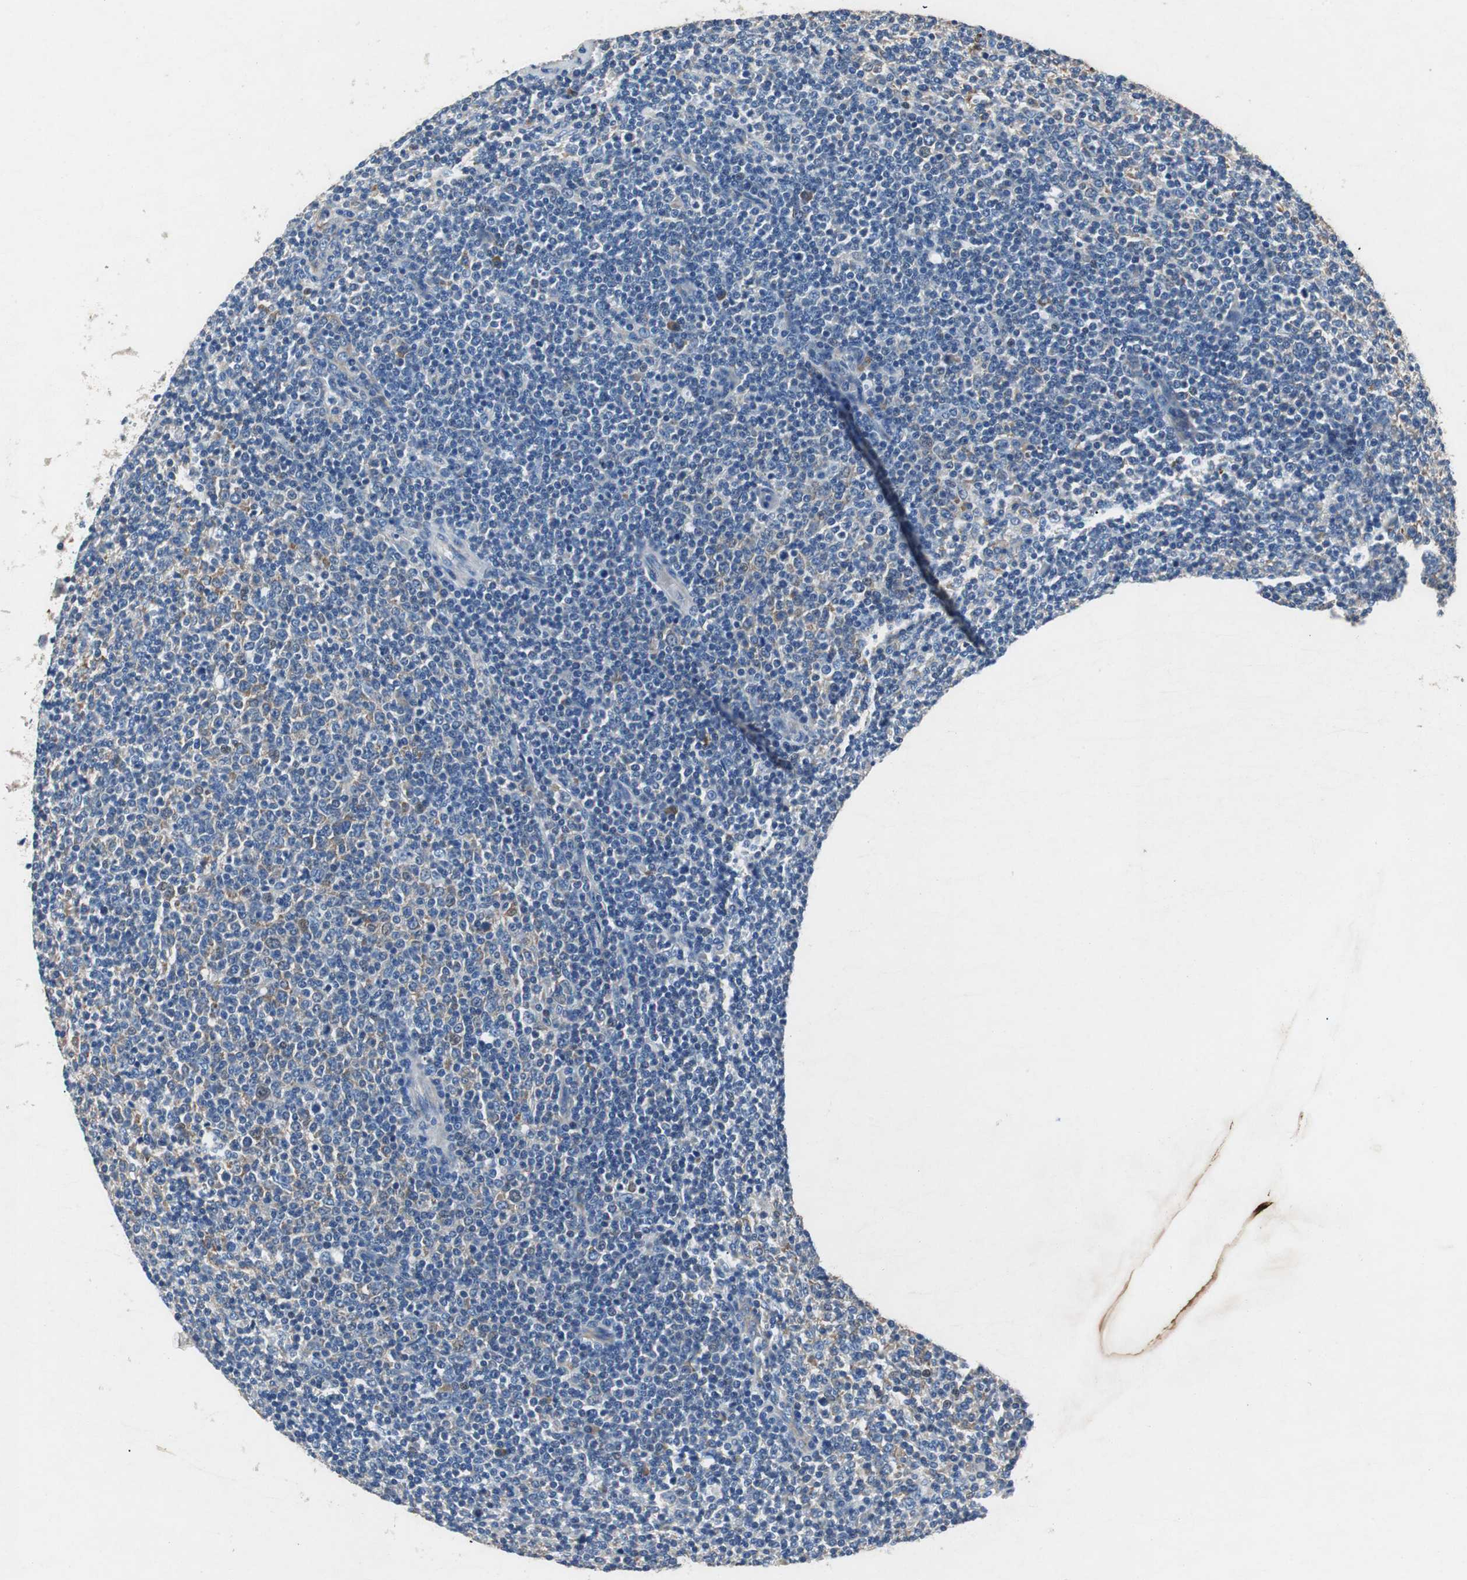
{"staining": {"intensity": "weak", "quantity": "25%-75%", "location": "cytoplasmic/membranous"}, "tissue": "lymphoma", "cell_type": "Tumor cells", "image_type": "cancer", "snomed": [{"axis": "morphology", "description": "Malignant lymphoma, non-Hodgkin's type, Low grade"}, {"axis": "topography", "description": "Lymph node"}], "caption": "A low amount of weak cytoplasmic/membranous expression is seen in approximately 25%-75% of tumor cells in lymphoma tissue. The staining was performed using DAB, with brown indicating positive protein expression. Nuclei are stained blue with hematoxylin.", "gene": "RPL35", "patient": {"sex": "male", "age": 70}}